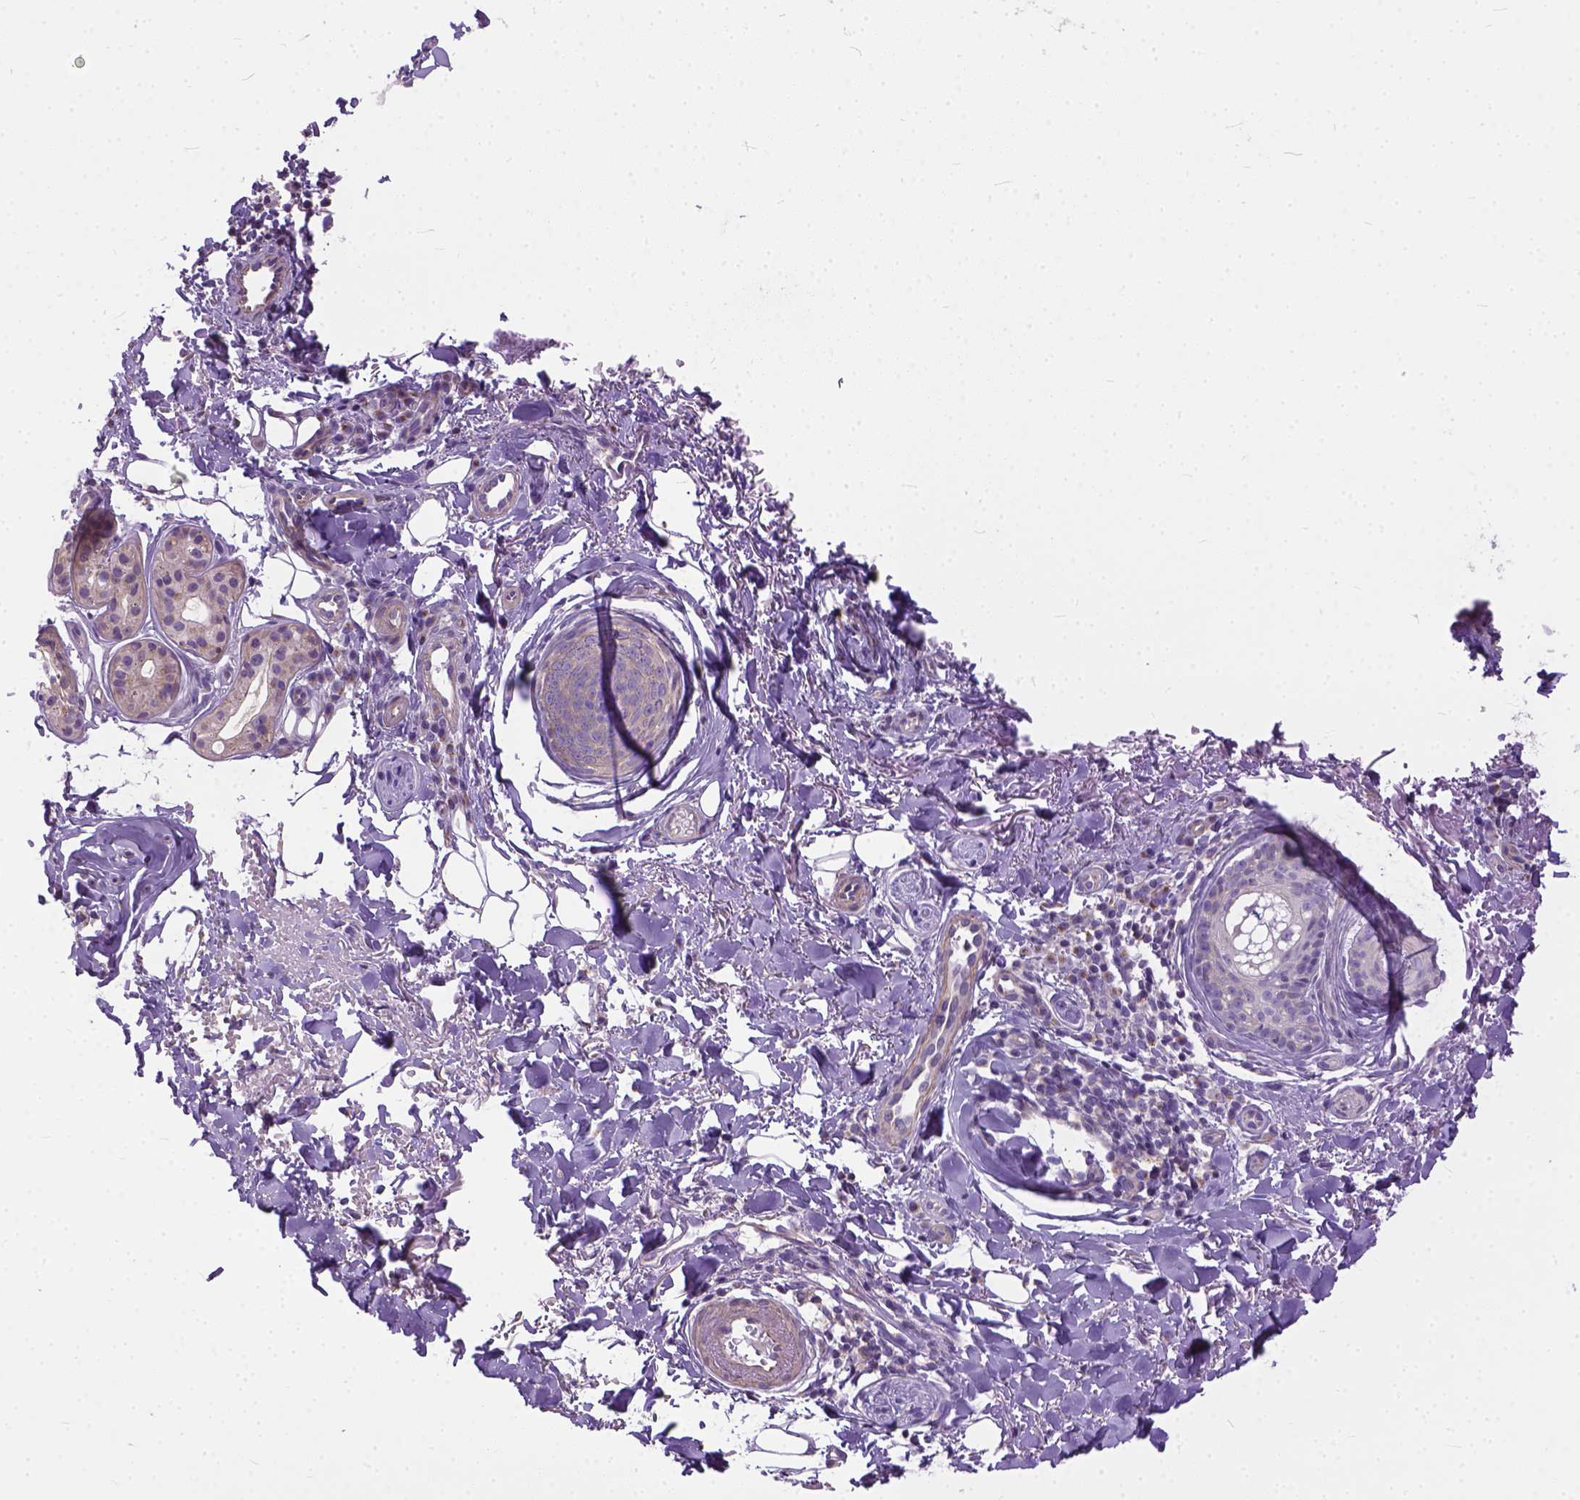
{"staining": {"intensity": "weak", "quantity": "<25%", "location": "cytoplasmic/membranous"}, "tissue": "skin cancer", "cell_type": "Tumor cells", "image_type": "cancer", "snomed": [{"axis": "morphology", "description": "Basal cell carcinoma"}, {"axis": "topography", "description": "Skin"}], "caption": "This is an immunohistochemistry (IHC) image of human basal cell carcinoma (skin). There is no staining in tumor cells.", "gene": "BANF2", "patient": {"sex": "male", "age": 65}}